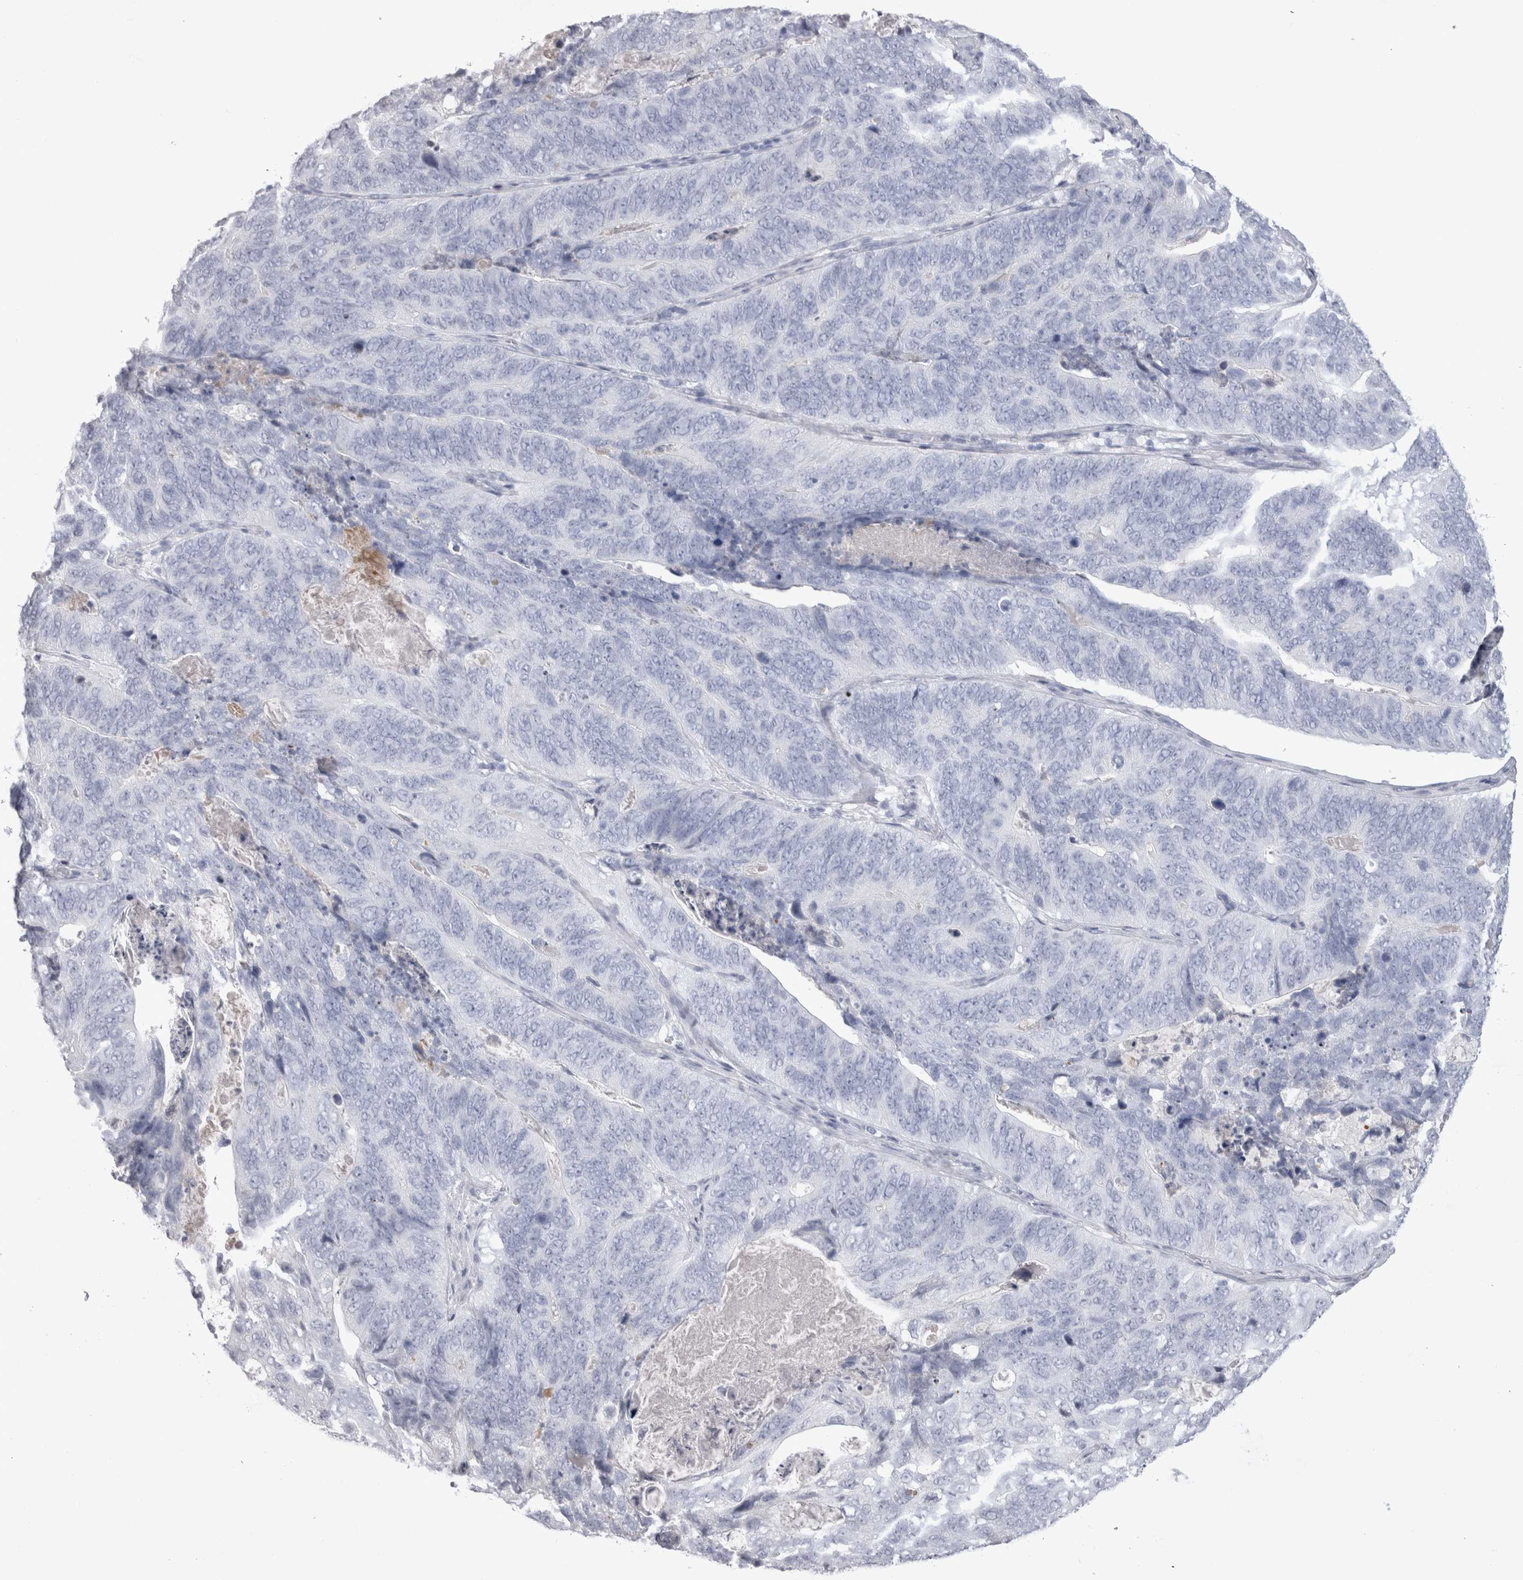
{"staining": {"intensity": "negative", "quantity": "none", "location": "none"}, "tissue": "stomach cancer", "cell_type": "Tumor cells", "image_type": "cancer", "snomed": [{"axis": "morphology", "description": "Normal tissue, NOS"}, {"axis": "morphology", "description": "Adenocarcinoma, NOS"}, {"axis": "topography", "description": "Stomach"}], "caption": "IHC micrograph of stomach adenocarcinoma stained for a protein (brown), which demonstrates no staining in tumor cells. (DAB immunohistochemistry (IHC) with hematoxylin counter stain).", "gene": "ADAM2", "patient": {"sex": "female", "age": 89}}